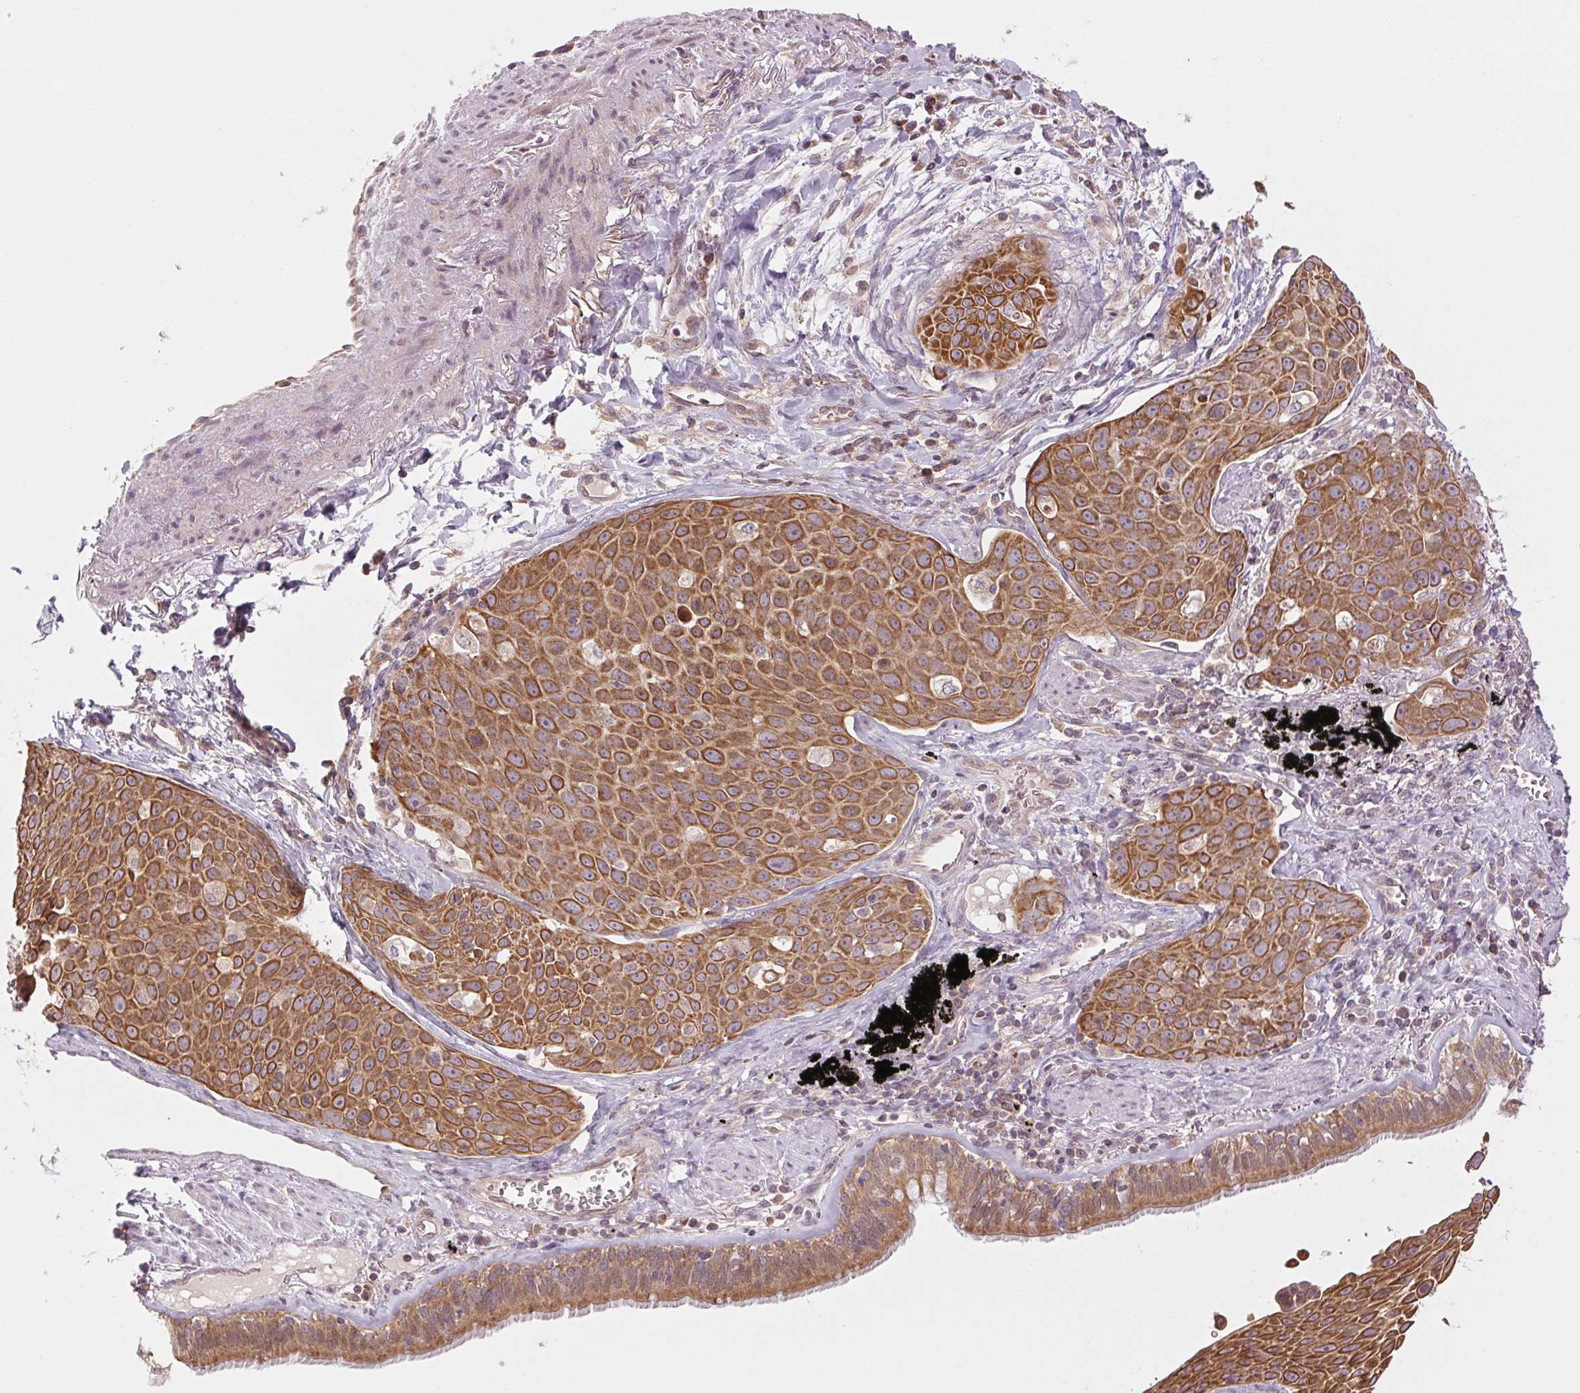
{"staining": {"intensity": "moderate", "quantity": ">75%", "location": "cytoplasmic/membranous"}, "tissue": "lung cancer", "cell_type": "Tumor cells", "image_type": "cancer", "snomed": [{"axis": "morphology", "description": "Squamous cell carcinoma, NOS"}, {"axis": "morphology", "description": "Squamous cell carcinoma, metastatic, NOS"}, {"axis": "topography", "description": "Lymph node"}, {"axis": "topography", "description": "Lung"}], "caption": "This is a micrograph of immunohistochemistry staining of lung cancer (squamous cell carcinoma), which shows moderate positivity in the cytoplasmic/membranous of tumor cells.", "gene": "MAP3K5", "patient": {"sex": "female", "age": 62}}